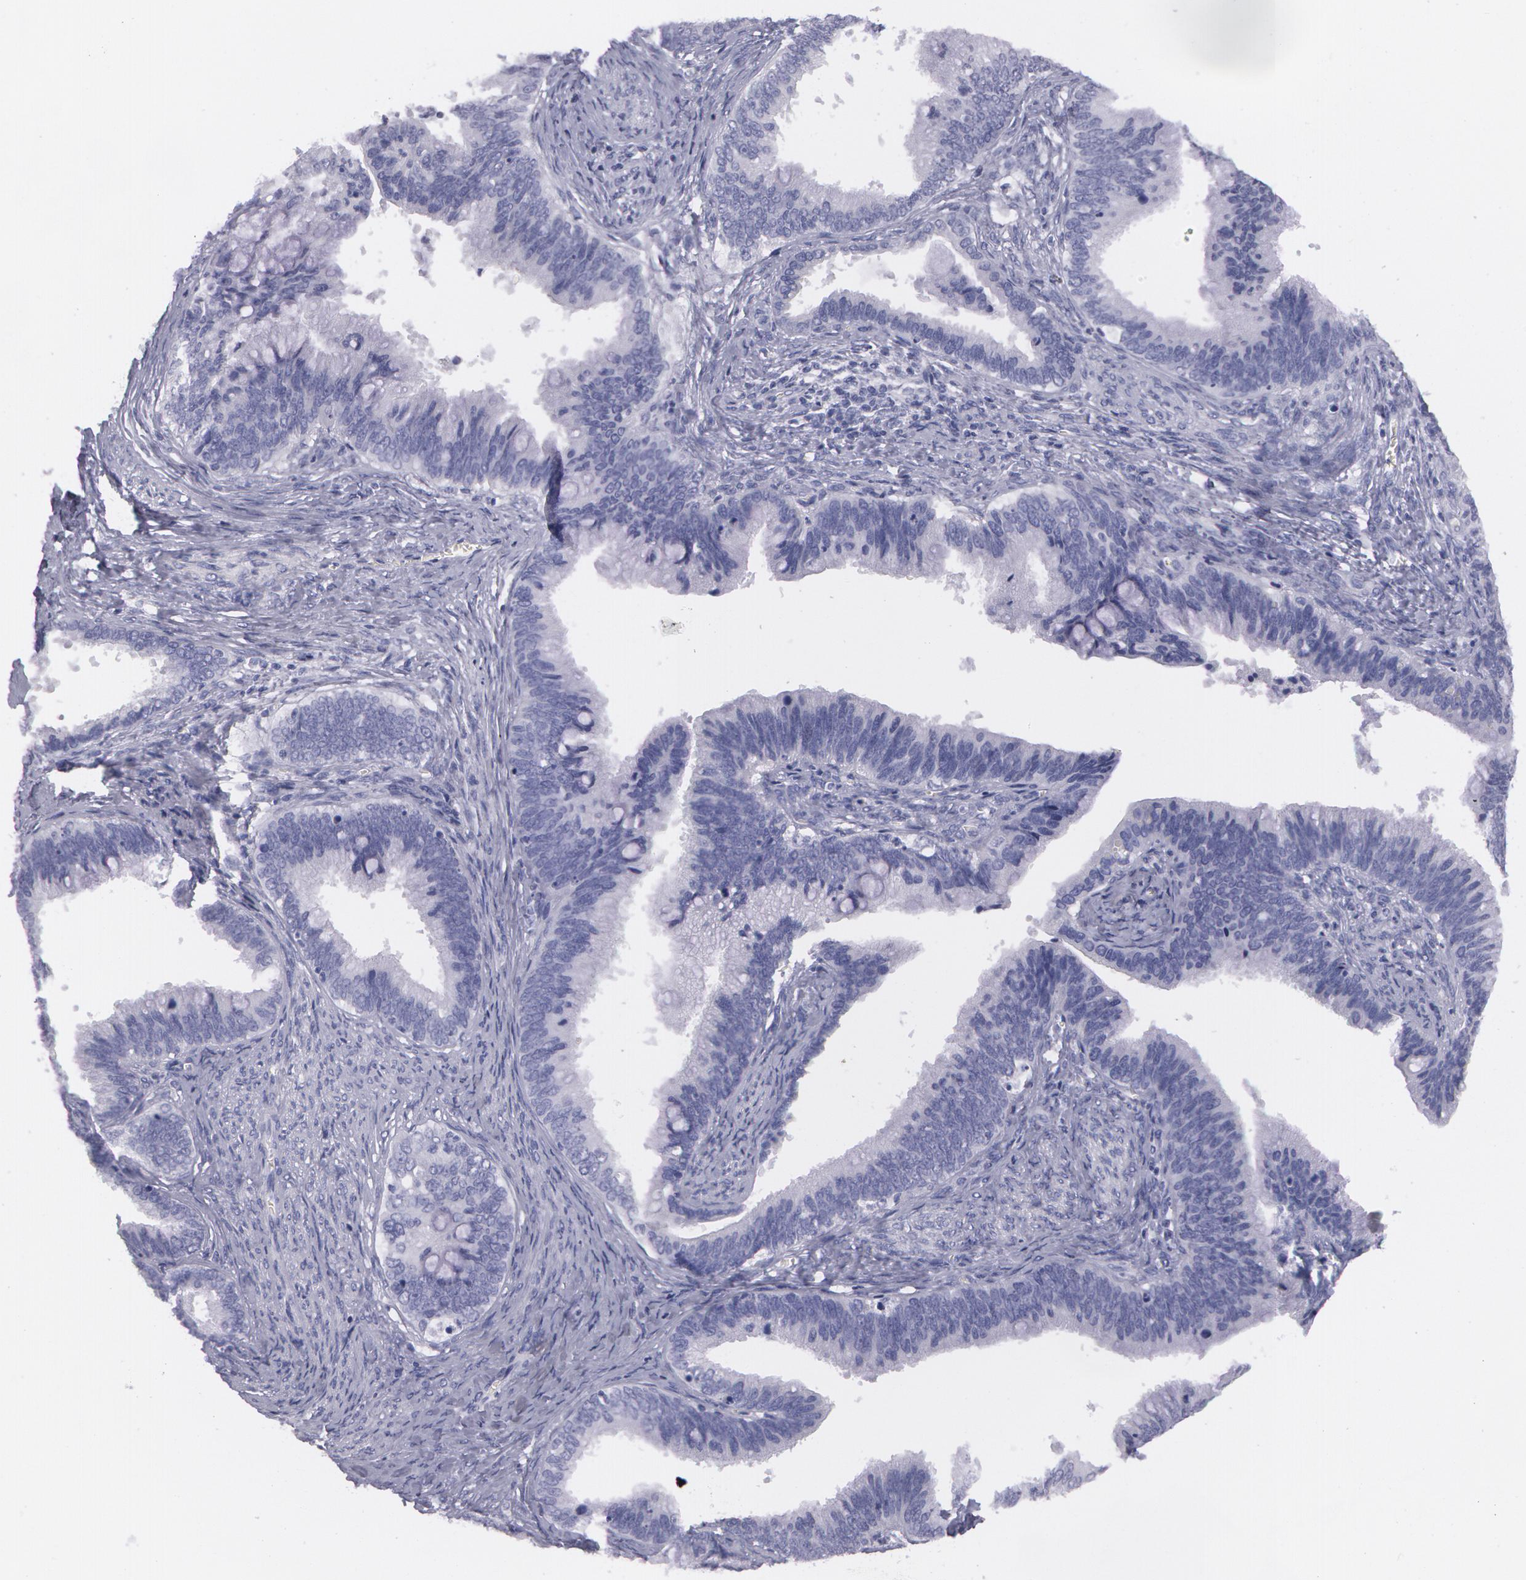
{"staining": {"intensity": "negative", "quantity": "none", "location": "none"}, "tissue": "cervical cancer", "cell_type": "Tumor cells", "image_type": "cancer", "snomed": [{"axis": "morphology", "description": "Adenocarcinoma, NOS"}, {"axis": "topography", "description": "Cervix"}], "caption": "Tumor cells show no significant expression in cervical cancer (adenocarcinoma).", "gene": "AMACR", "patient": {"sex": "female", "age": 47}}